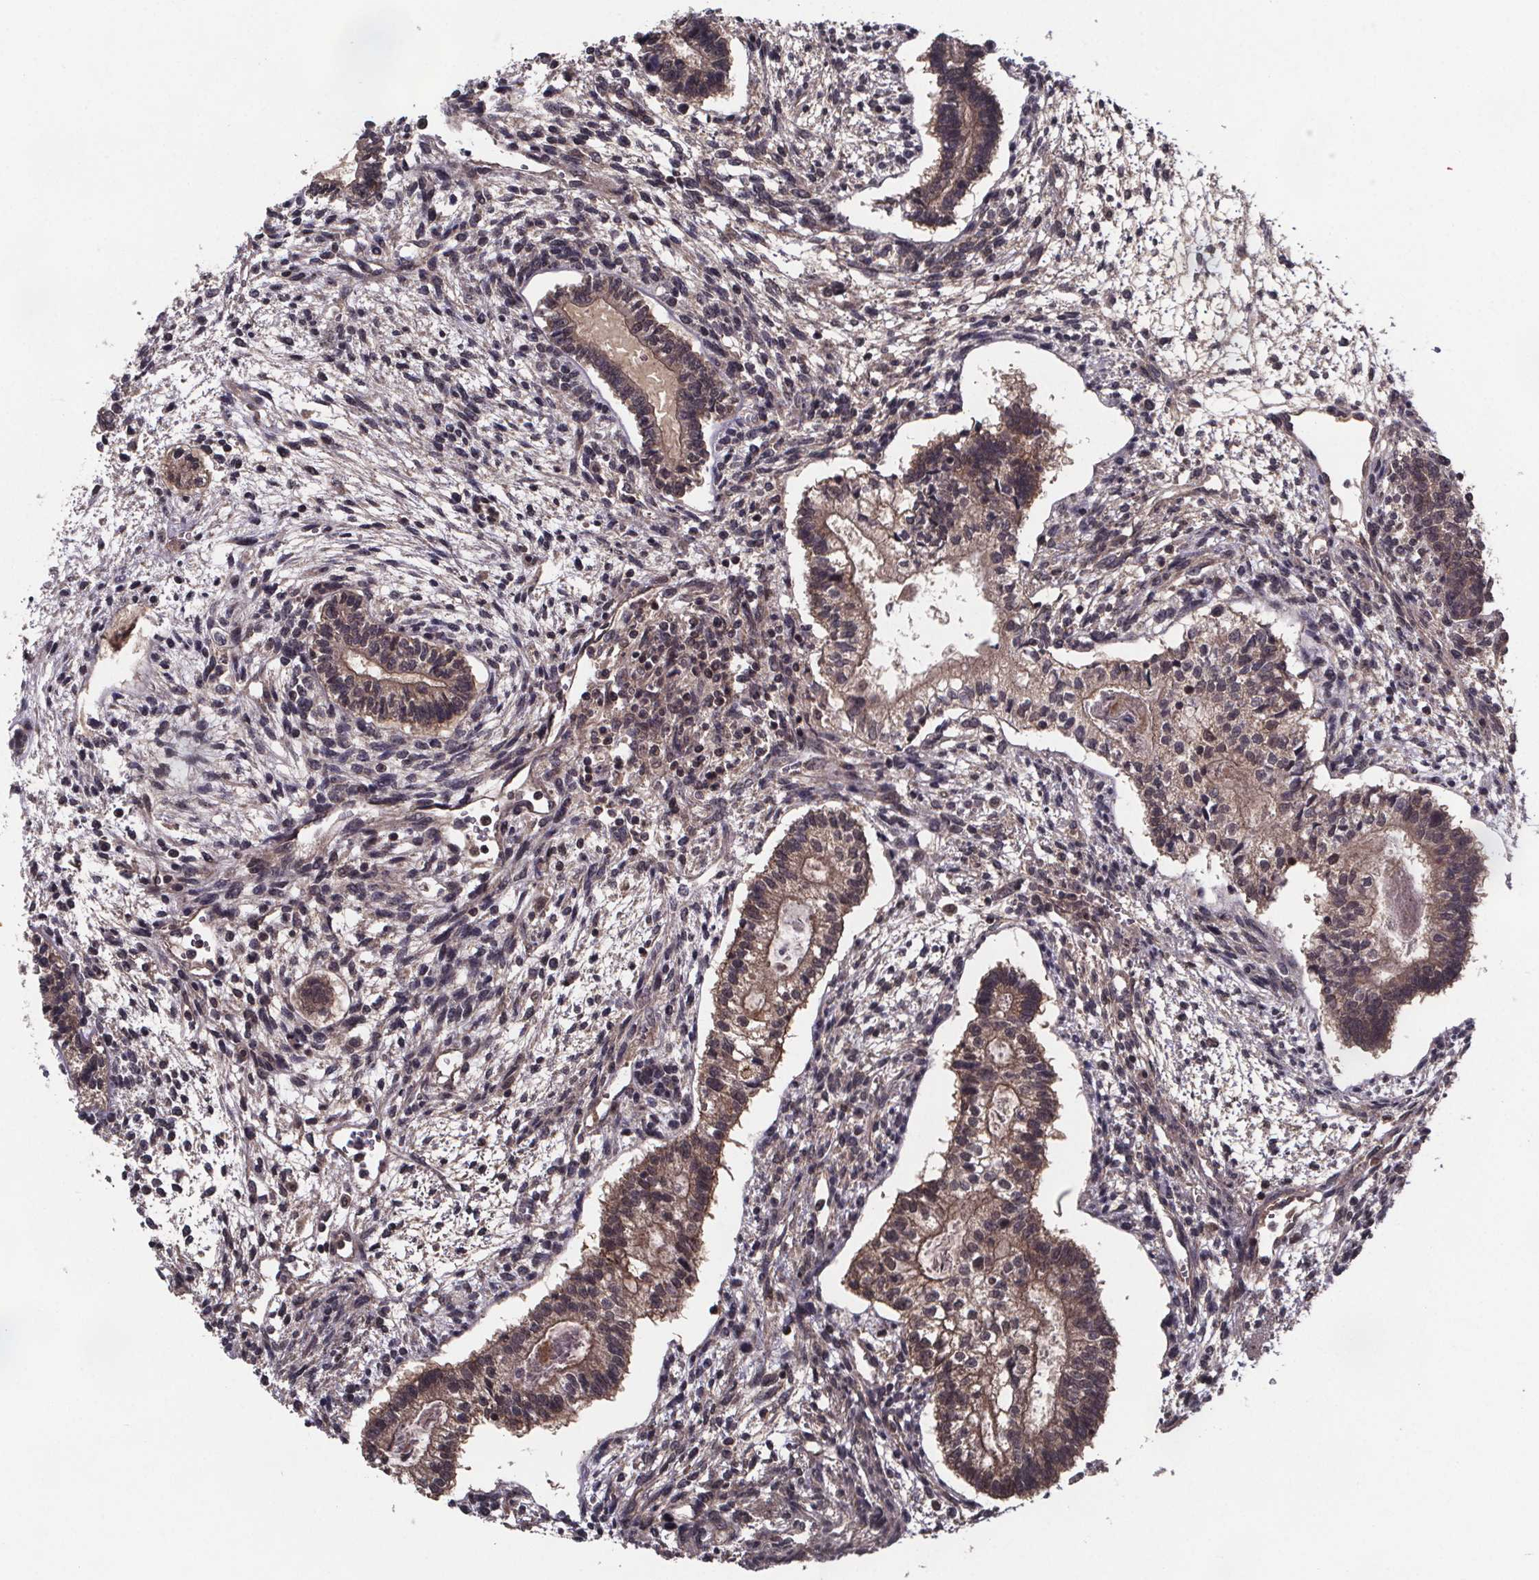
{"staining": {"intensity": "weak", "quantity": "25%-75%", "location": "cytoplasmic/membranous"}, "tissue": "testis cancer", "cell_type": "Tumor cells", "image_type": "cancer", "snomed": [{"axis": "morphology", "description": "Carcinoma, Embryonal, NOS"}, {"axis": "topography", "description": "Testis"}], "caption": "Weak cytoplasmic/membranous positivity for a protein is identified in about 25%-75% of tumor cells of testis embryonal carcinoma using immunohistochemistry.", "gene": "FN3KRP", "patient": {"sex": "male", "age": 37}}